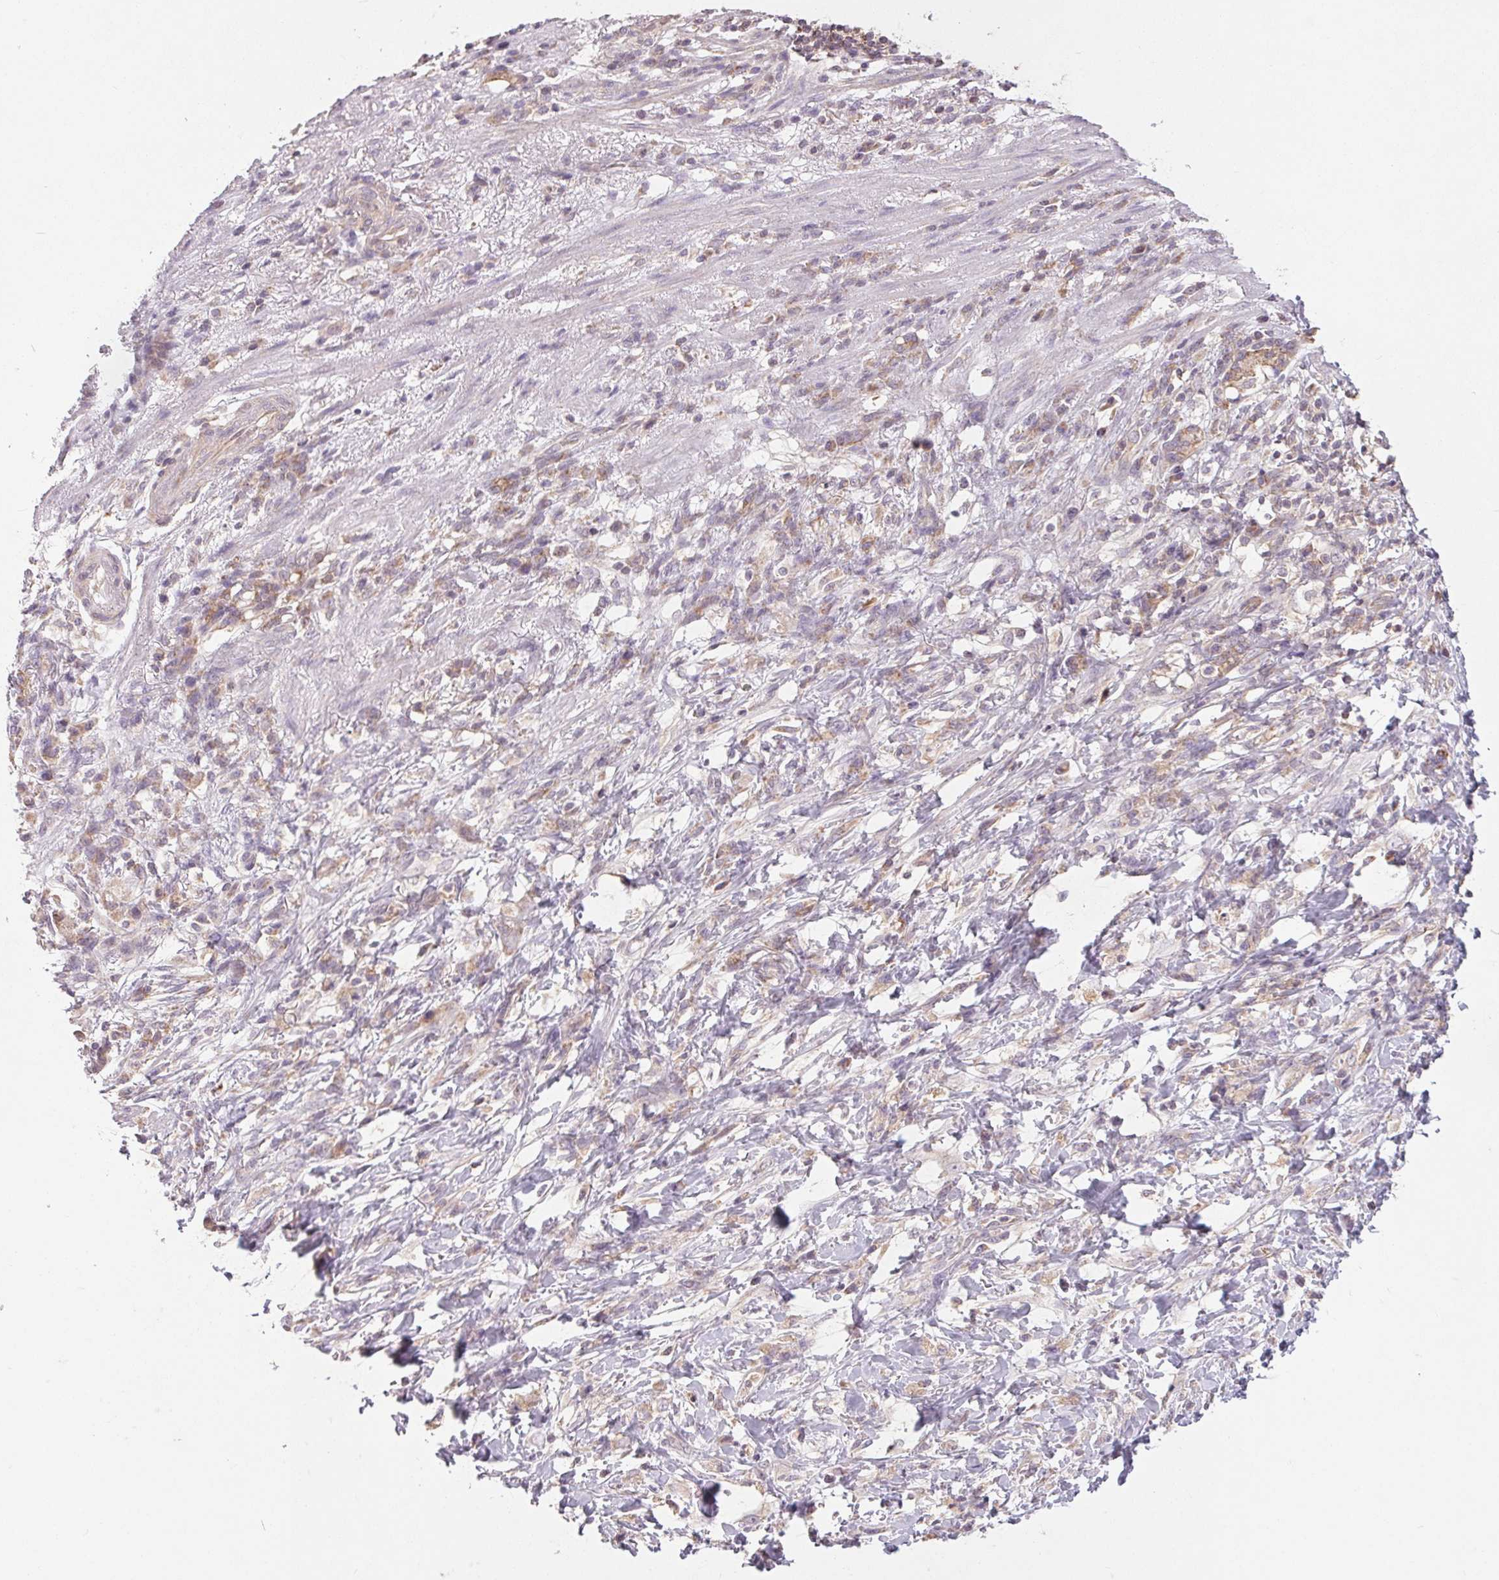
{"staining": {"intensity": "weak", "quantity": "25%-75%", "location": "cytoplasmic/membranous"}, "tissue": "stomach cancer", "cell_type": "Tumor cells", "image_type": "cancer", "snomed": [{"axis": "morphology", "description": "Adenocarcinoma, NOS"}, {"axis": "topography", "description": "Stomach"}], "caption": "Immunohistochemical staining of adenocarcinoma (stomach) reveals low levels of weak cytoplasmic/membranous protein staining in approximately 25%-75% of tumor cells.", "gene": "MAP3K5", "patient": {"sex": "female", "age": 84}}